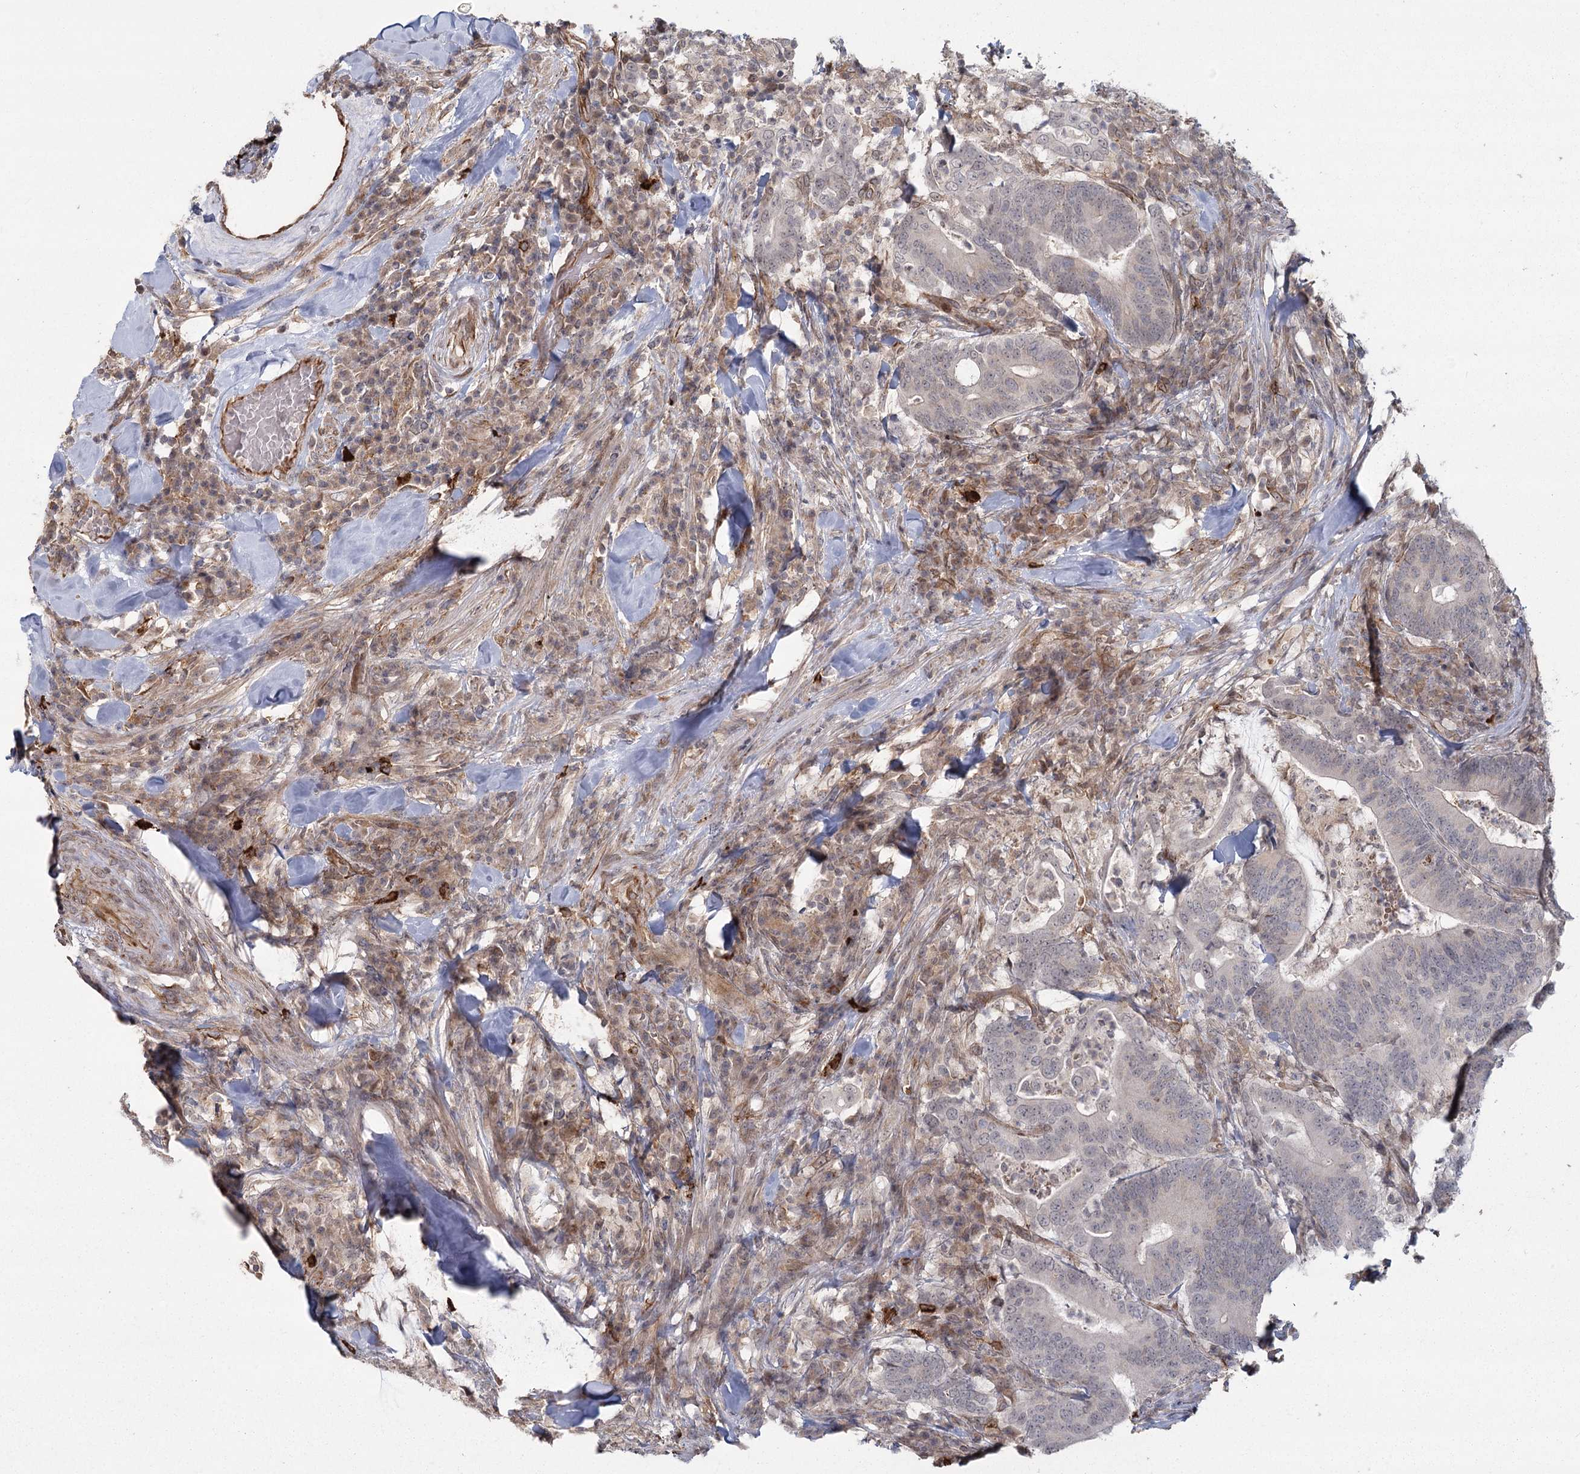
{"staining": {"intensity": "negative", "quantity": "none", "location": "none"}, "tissue": "colorectal cancer", "cell_type": "Tumor cells", "image_type": "cancer", "snomed": [{"axis": "morphology", "description": "Adenocarcinoma, NOS"}, {"axis": "topography", "description": "Colon"}], "caption": "IHC photomicrograph of neoplastic tissue: human colorectal cancer stained with DAB (3,3'-diaminobenzidine) displays no significant protein staining in tumor cells.", "gene": "AP2M1", "patient": {"sex": "female", "age": 66}}